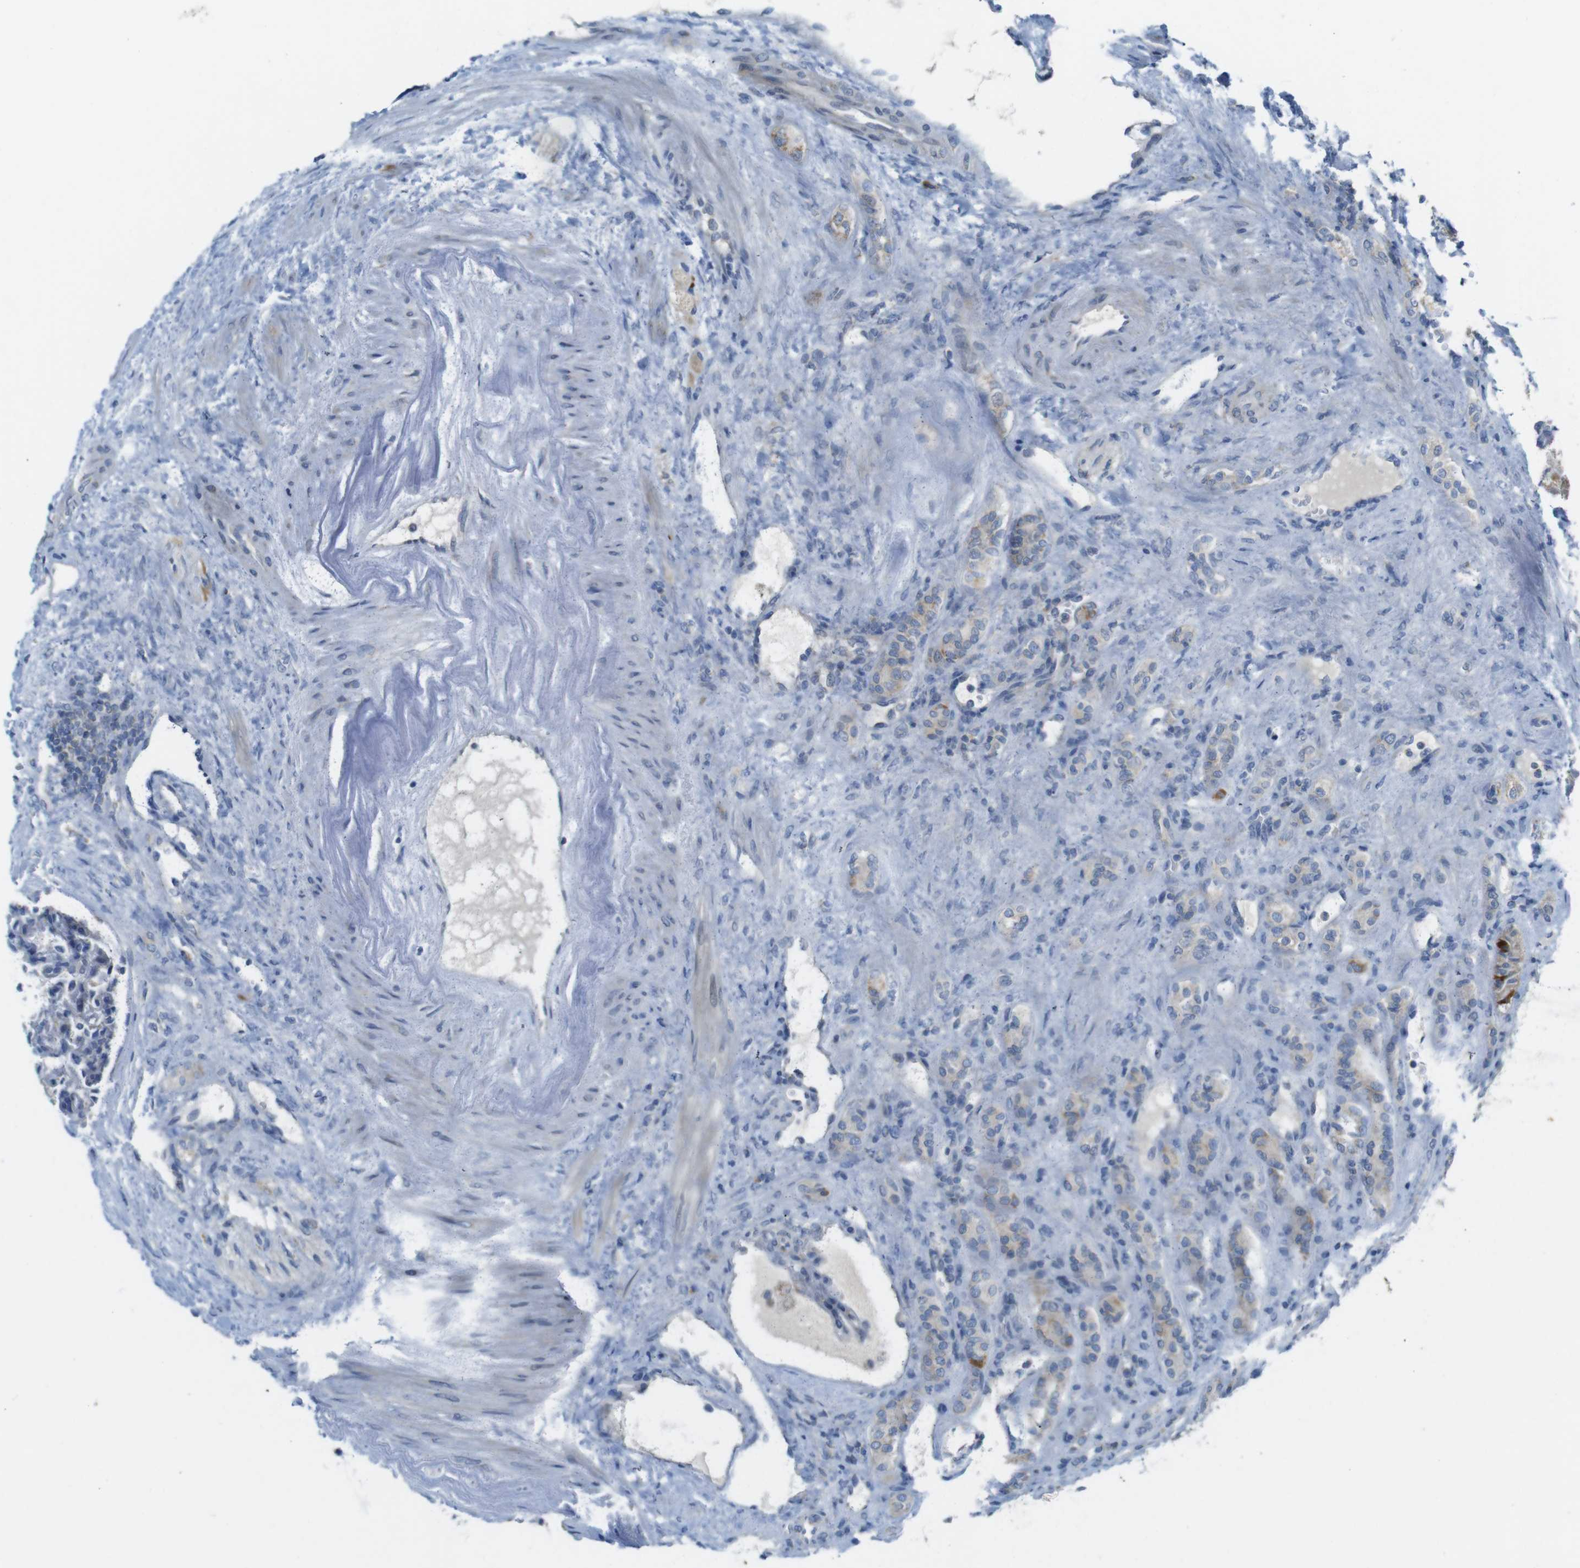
{"staining": {"intensity": "weak", "quantity": "25%-75%", "location": "cytoplasmic/membranous"}, "tissue": "renal cancer", "cell_type": "Tumor cells", "image_type": "cancer", "snomed": [{"axis": "morphology", "description": "Adenocarcinoma, NOS"}, {"axis": "topography", "description": "Kidney"}], "caption": "Renal cancer (adenocarcinoma) stained with IHC displays weak cytoplasmic/membranous expression in approximately 25%-75% of tumor cells.", "gene": "MARCHF1", "patient": {"sex": "male", "age": 61}}